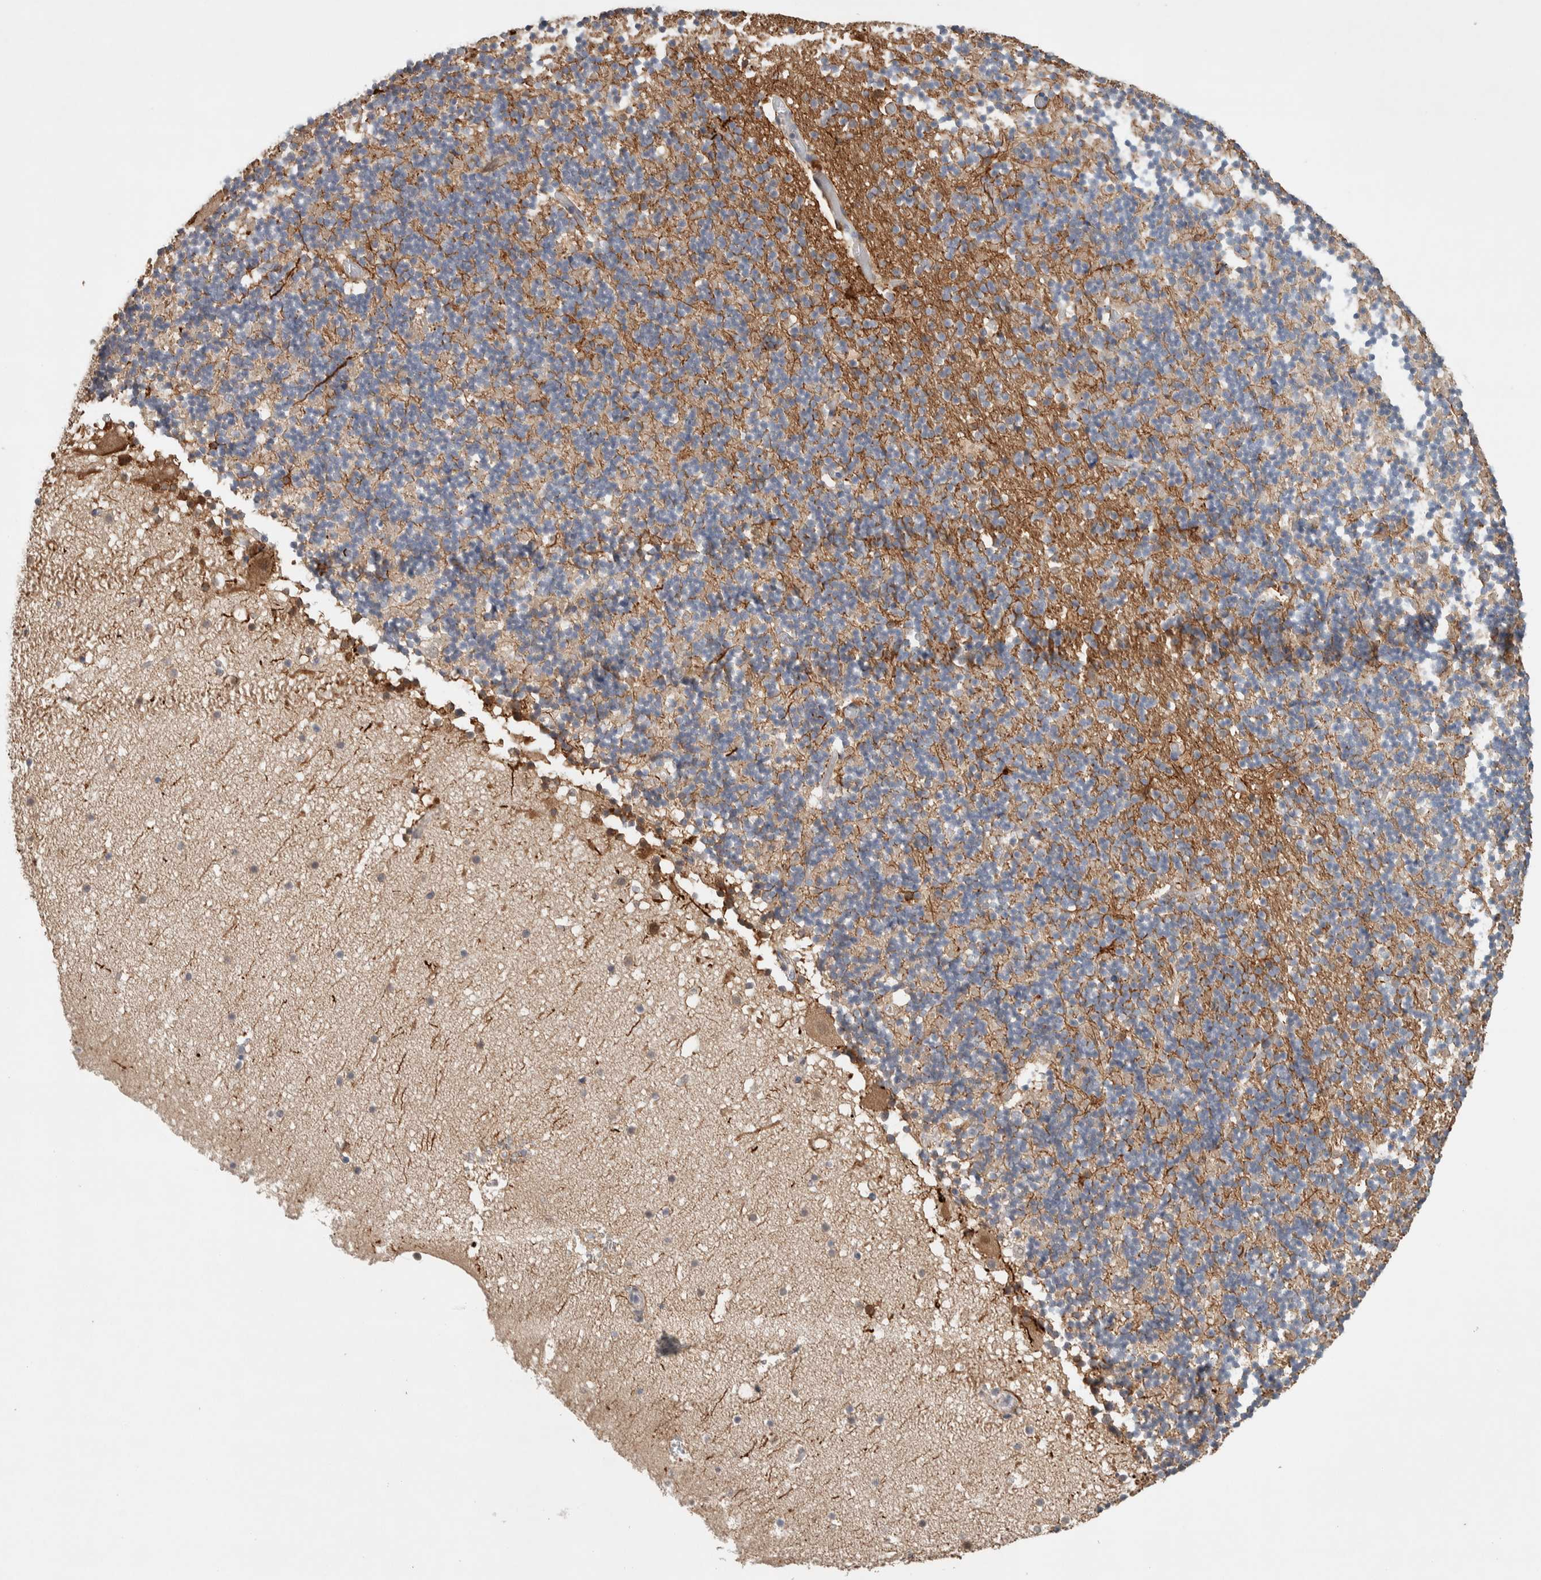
{"staining": {"intensity": "negative", "quantity": "none", "location": "none"}, "tissue": "cerebellum", "cell_type": "Cells in granular layer", "image_type": "normal", "snomed": [{"axis": "morphology", "description": "Normal tissue, NOS"}, {"axis": "topography", "description": "Cerebellum"}], "caption": "IHC photomicrograph of benign cerebellum: cerebellum stained with DAB (3,3'-diaminobenzidine) displays no significant protein positivity in cells in granular layer. (IHC, brightfield microscopy, high magnification).", "gene": "DEPTOR", "patient": {"sex": "male", "age": 57}}